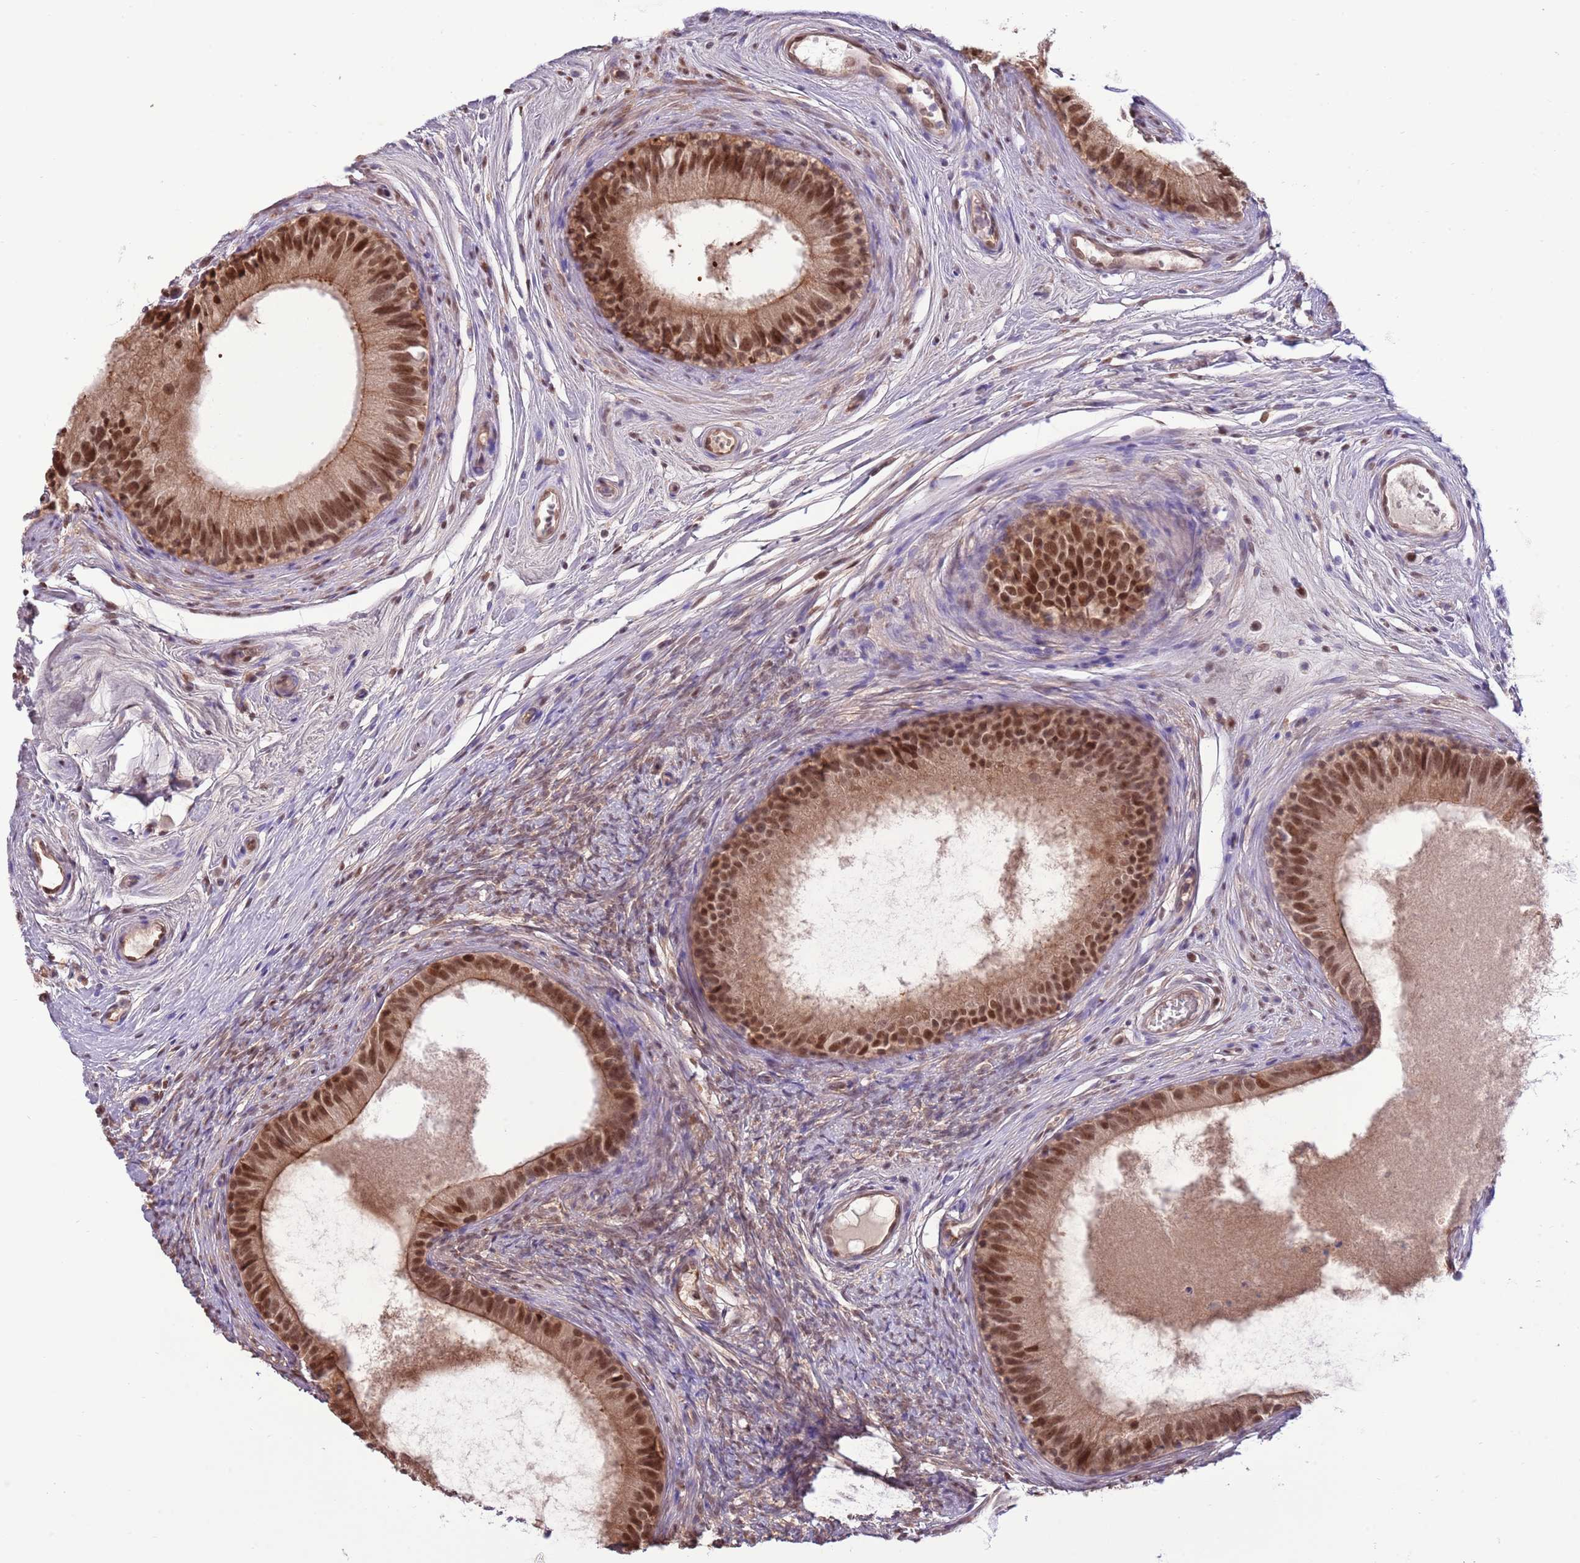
{"staining": {"intensity": "strong", "quantity": ">75%", "location": "cytoplasmic/membranous,nuclear"}, "tissue": "epididymis", "cell_type": "Glandular cells", "image_type": "normal", "snomed": [{"axis": "morphology", "description": "Normal tissue, NOS"}, {"axis": "topography", "description": "Epididymis"}], "caption": "Glandular cells display high levels of strong cytoplasmic/membranous,nuclear staining in approximately >75% of cells in benign human epididymis.", "gene": "NSFL1C", "patient": {"sex": "male", "age": 74}}